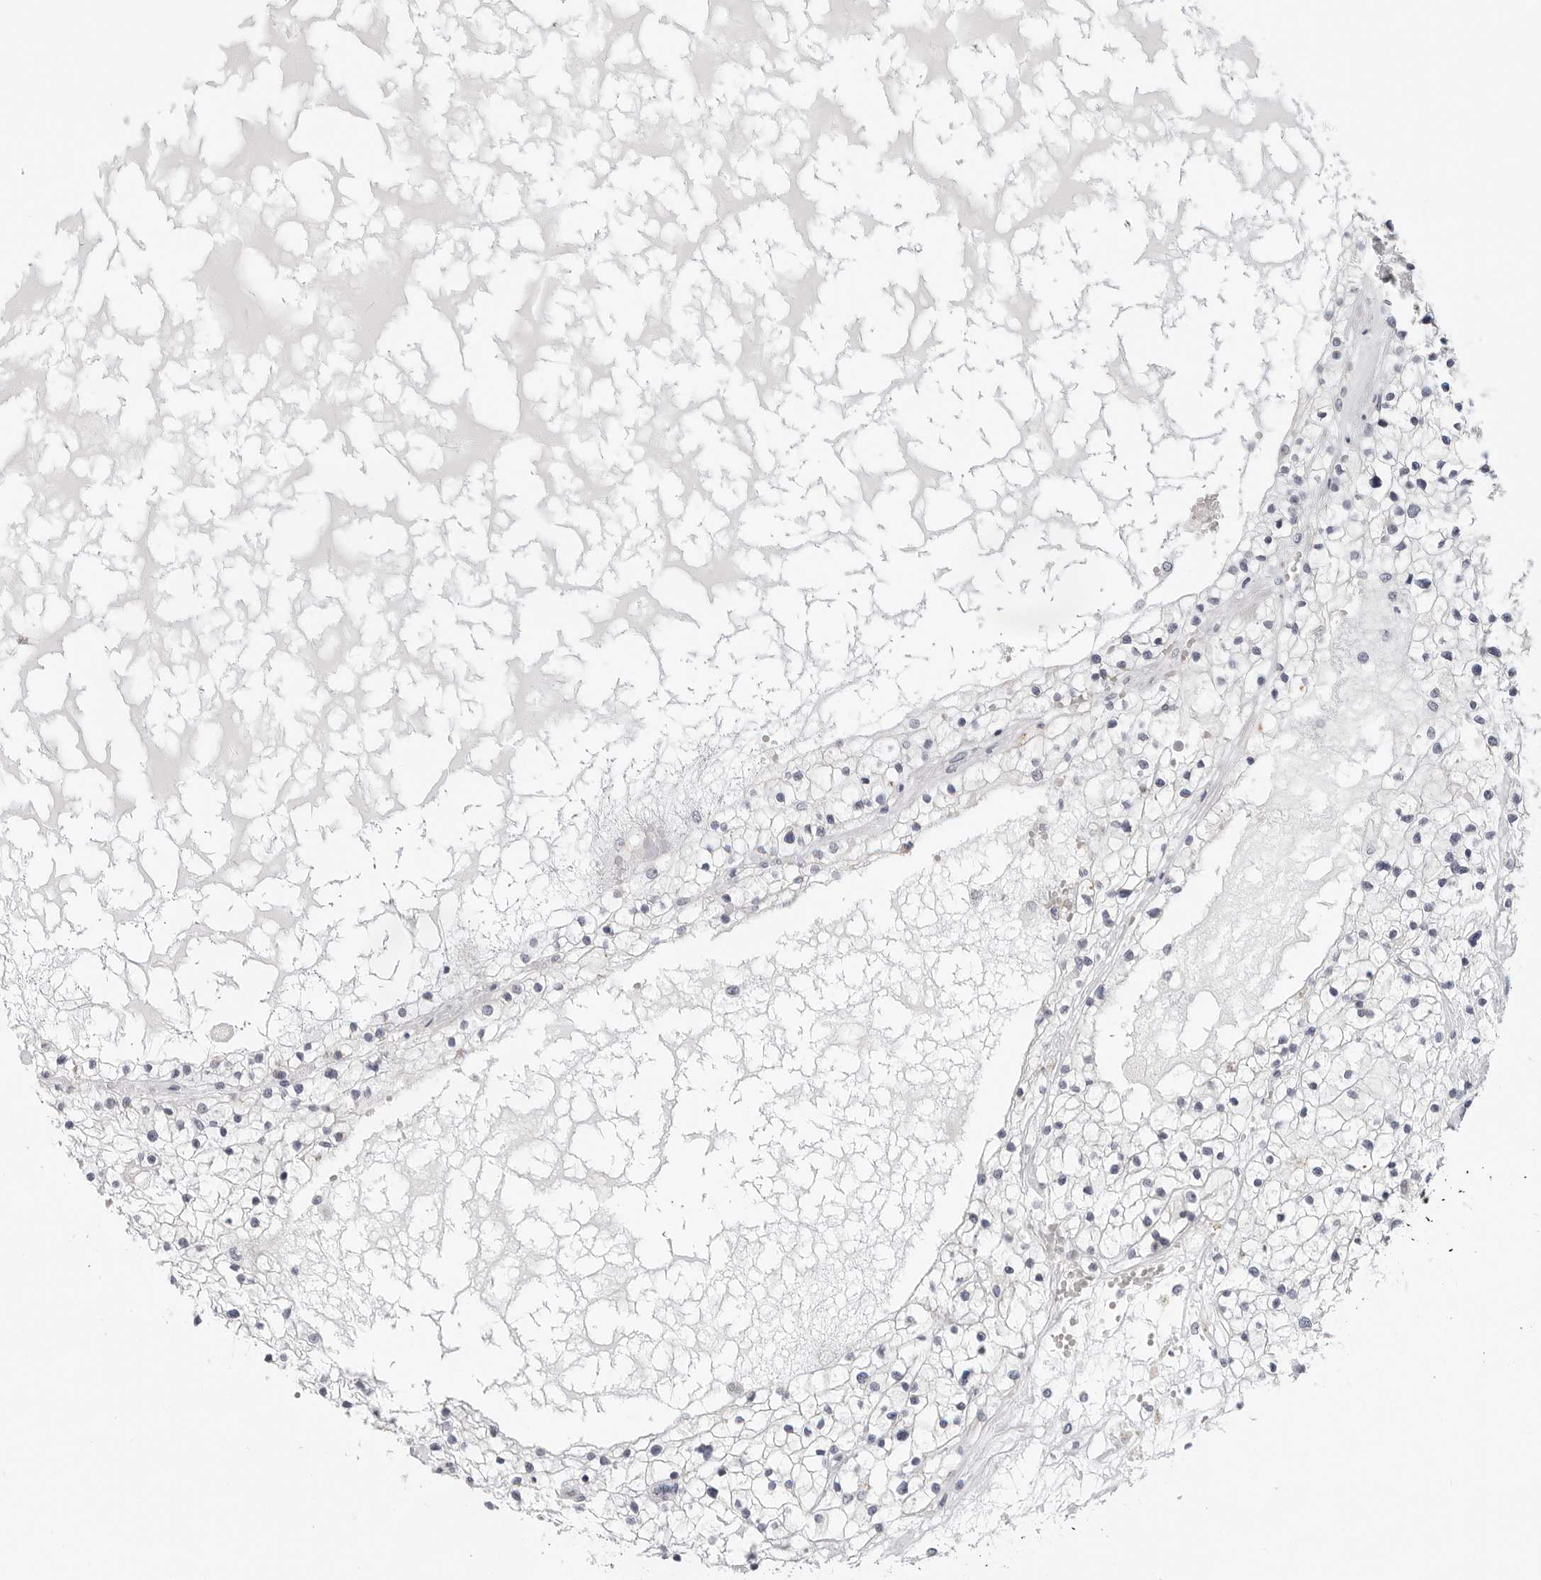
{"staining": {"intensity": "negative", "quantity": "none", "location": "none"}, "tissue": "renal cancer", "cell_type": "Tumor cells", "image_type": "cancer", "snomed": [{"axis": "morphology", "description": "Normal tissue, NOS"}, {"axis": "morphology", "description": "Adenocarcinoma, NOS"}, {"axis": "topography", "description": "Kidney"}], "caption": "This is a histopathology image of IHC staining of renal adenocarcinoma, which shows no positivity in tumor cells.", "gene": "CIART", "patient": {"sex": "male", "age": 68}}